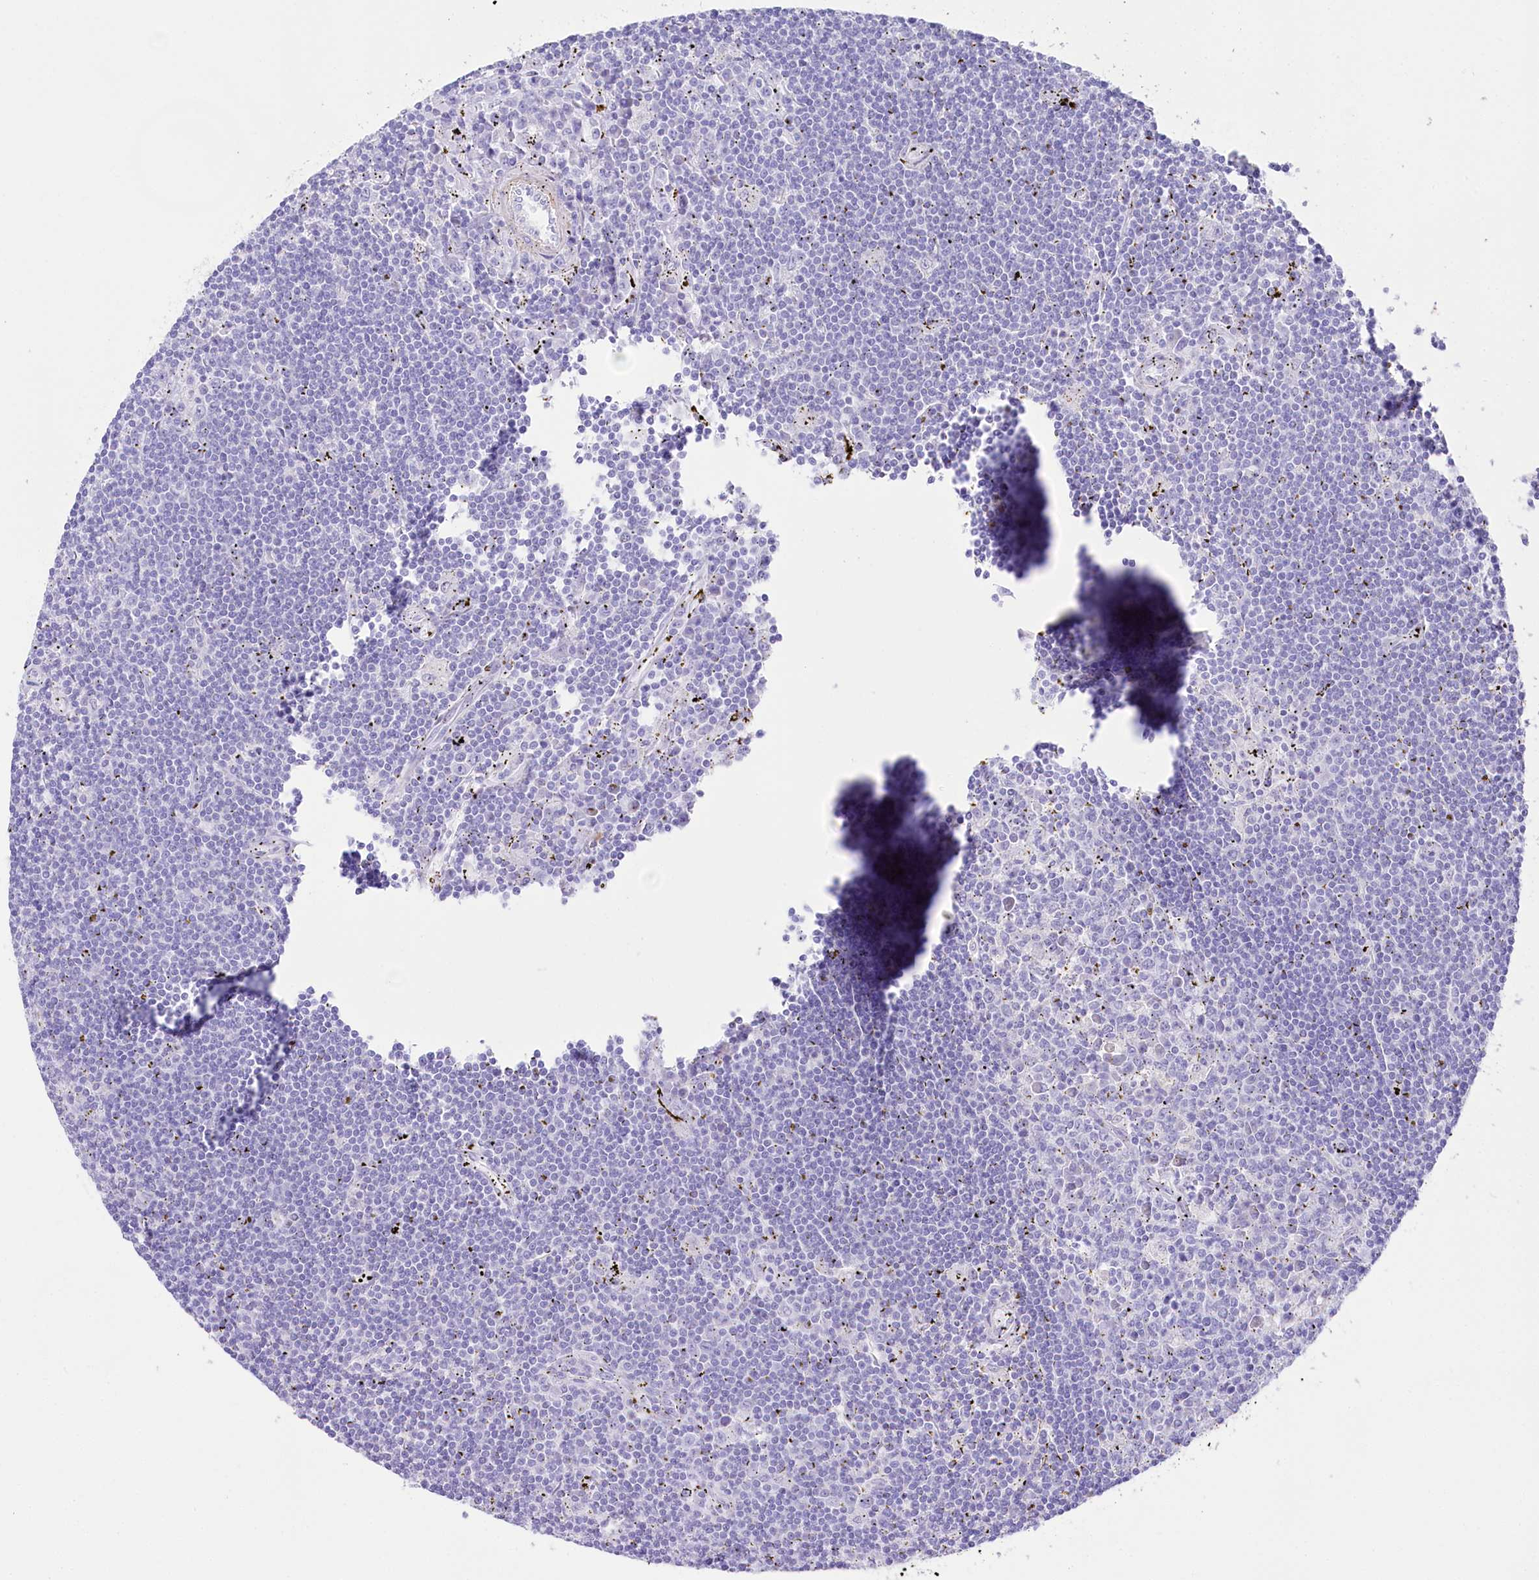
{"staining": {"intensity": "negative", "quantity": "none", "location": "none"}, "tissue": "lymphoma", "cell_type": "Tumor cells", "image_type": "cancer", "snomed": [{"axis": "morphology", "description": "Malignant lymphoma, non-Hodgkin's type, Low grade"}, {"axis": "topography", "description": "Spleen"}], "caption": "Human lymphoma stained for a protein using immunohistochemistry (IHC) exhibits no positivity in tumor cells.", "gene": "CSN3", "patient": {"sex": "male", "age": 76}}